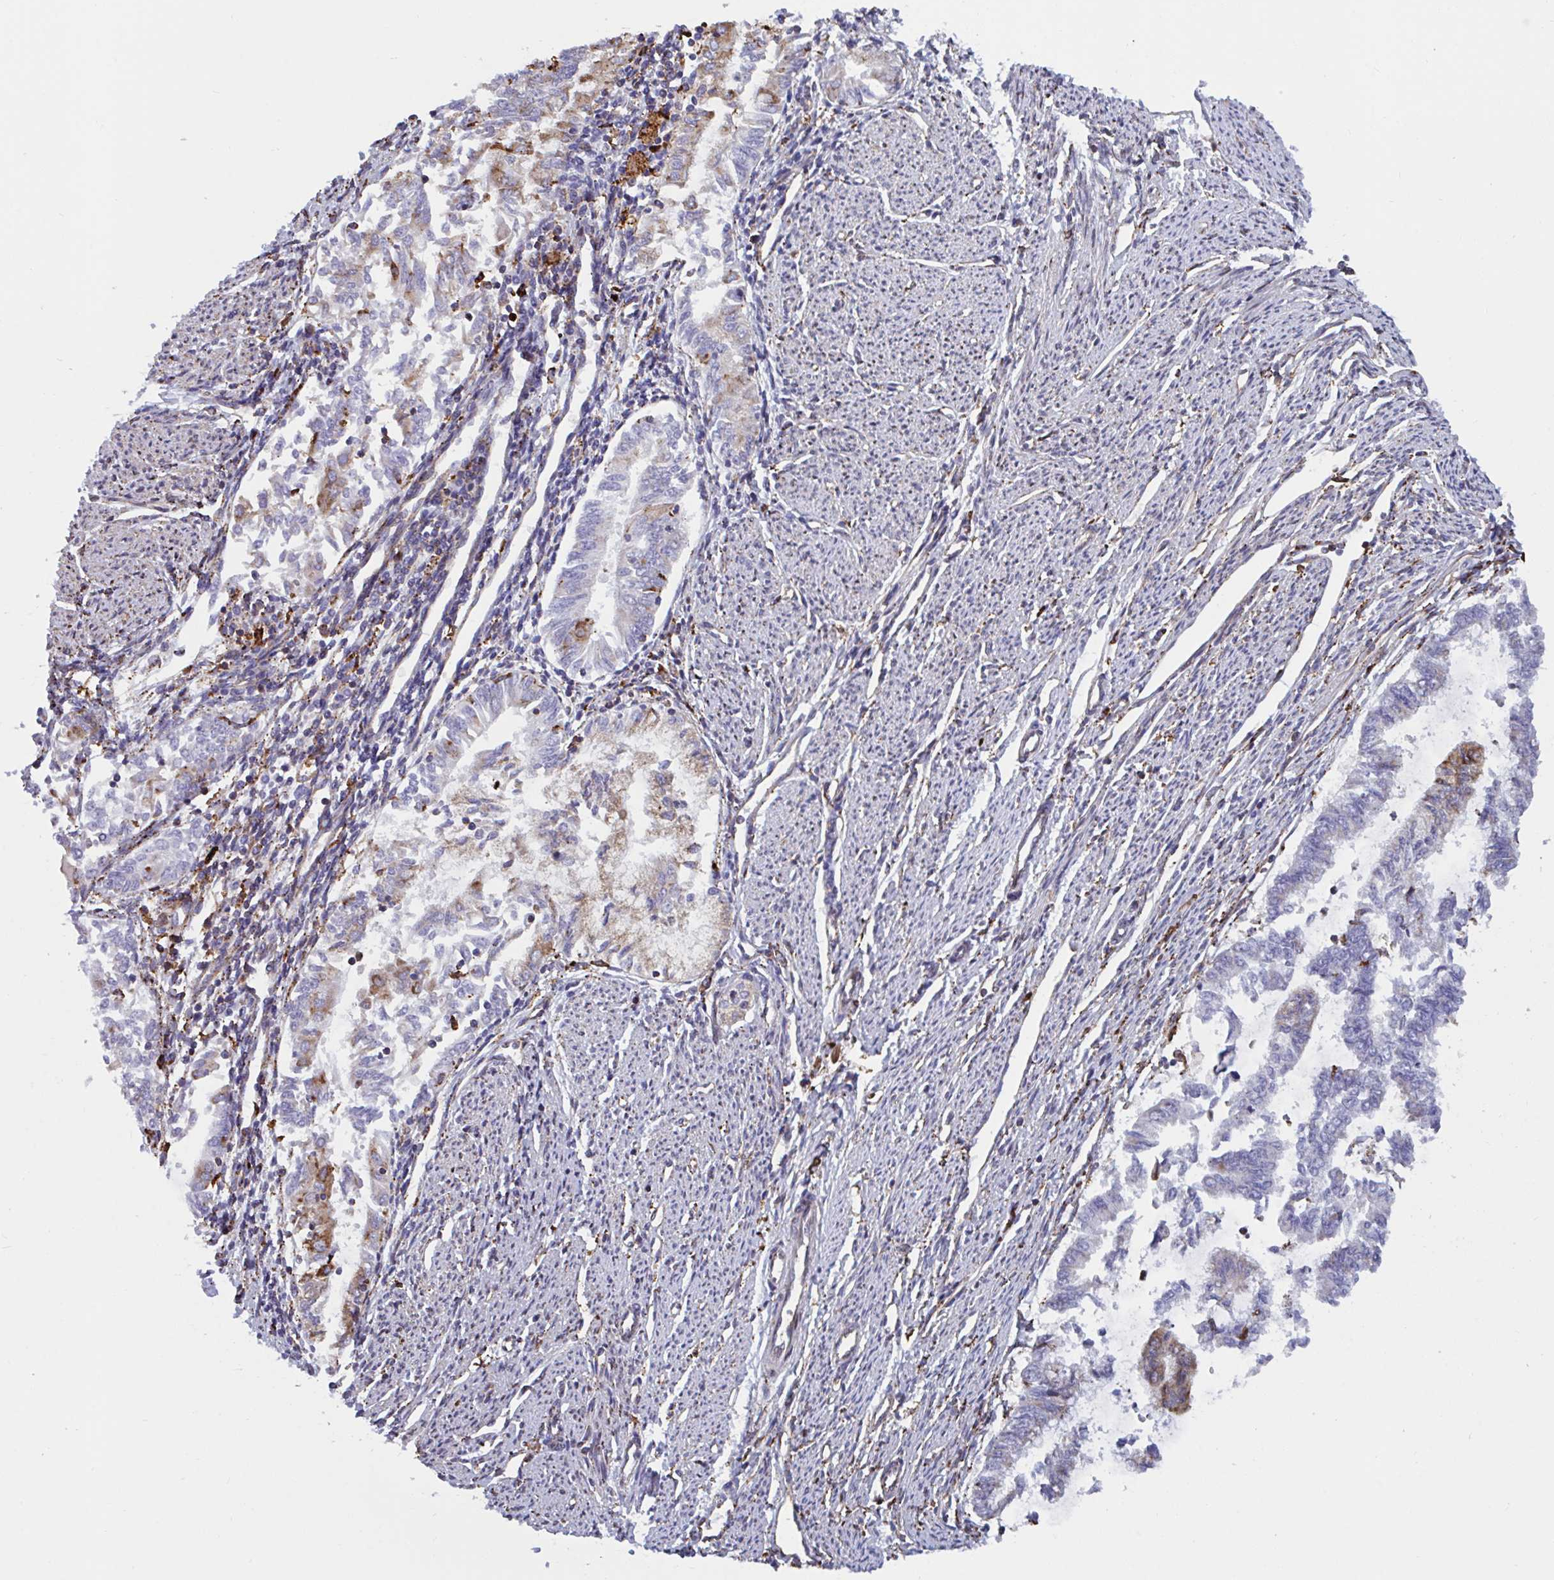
{"staining": {"intensity": "moderate", "quantity": "<25%", "location": "cytoplasmic/membranous"}, "tissue": "endometrial cancer", "cell_type": "Tumor cells", "image_type": "cancer", "snomed": [{"axis": "morphology", "description": "Adenocarcinoma, NOS"}, {"axis": "topography", "description": "Endometrium"}], "caption": "Approximately <25% of tumor cells in human endometrial cancer demonstrate moderate cytoplasmic/membranous protein staining as visualized by brown immunohistochemical staining.", "gene": "PEAK3", "patient": {"sex": "female", "age": 79}}